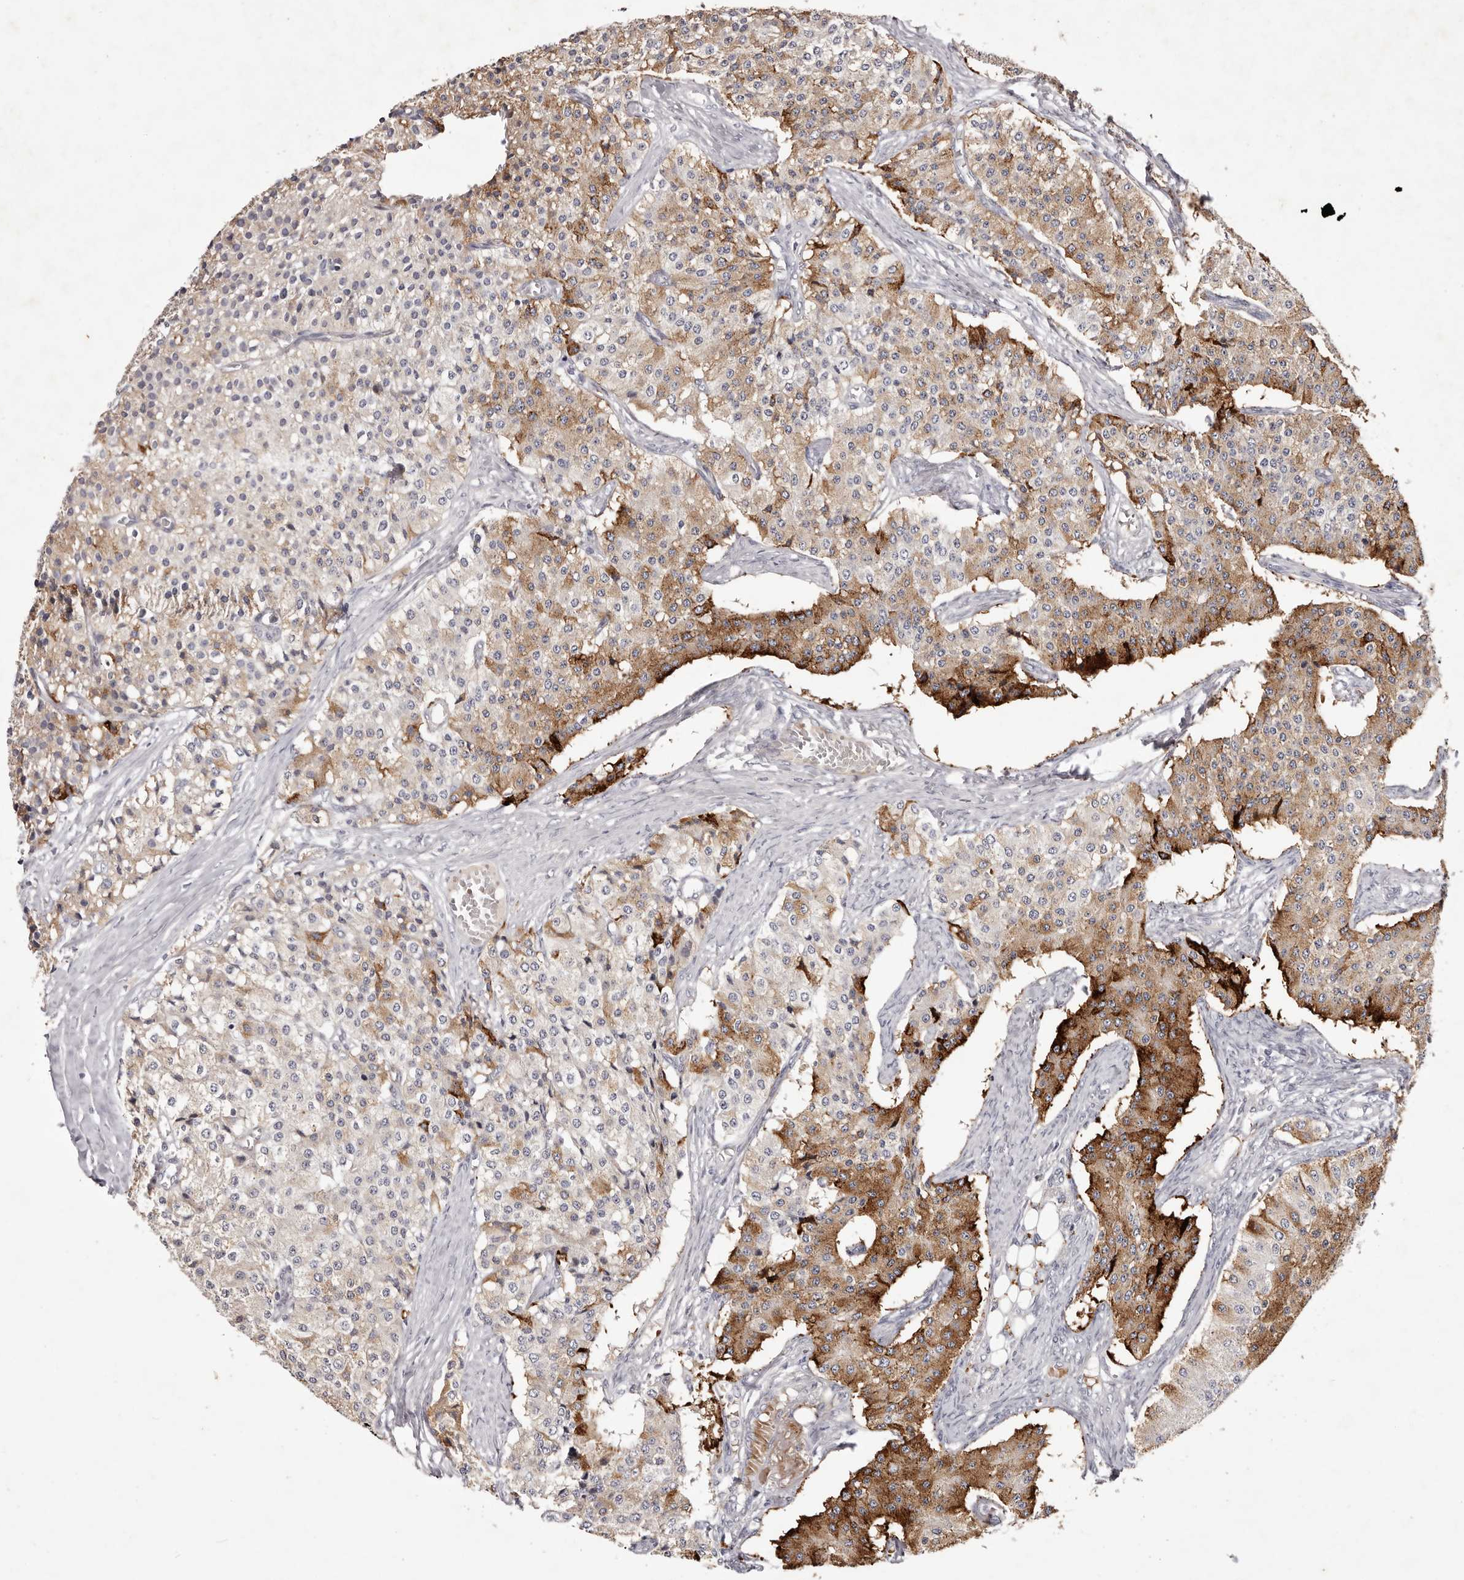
{"staining": {"intensity": "moderate", "quantity": "<25%", "location": "cytoplasmic/membranous"}, "tissue": "carcinoid", "cell_type": "Tumor cells", "image_type": "cancer", "snomed": [{"axis": "morphology", "description": "Carcinoid, malignant, NOS"}, {"axis": "topography", "description": "Colon"}], "caption": "Human malignant carcinoid stained with a protein marker demonstrates moderate staining in tumor cells.", "gene": "GARNL3", "patient": {"sex": "female", "age": 52}}